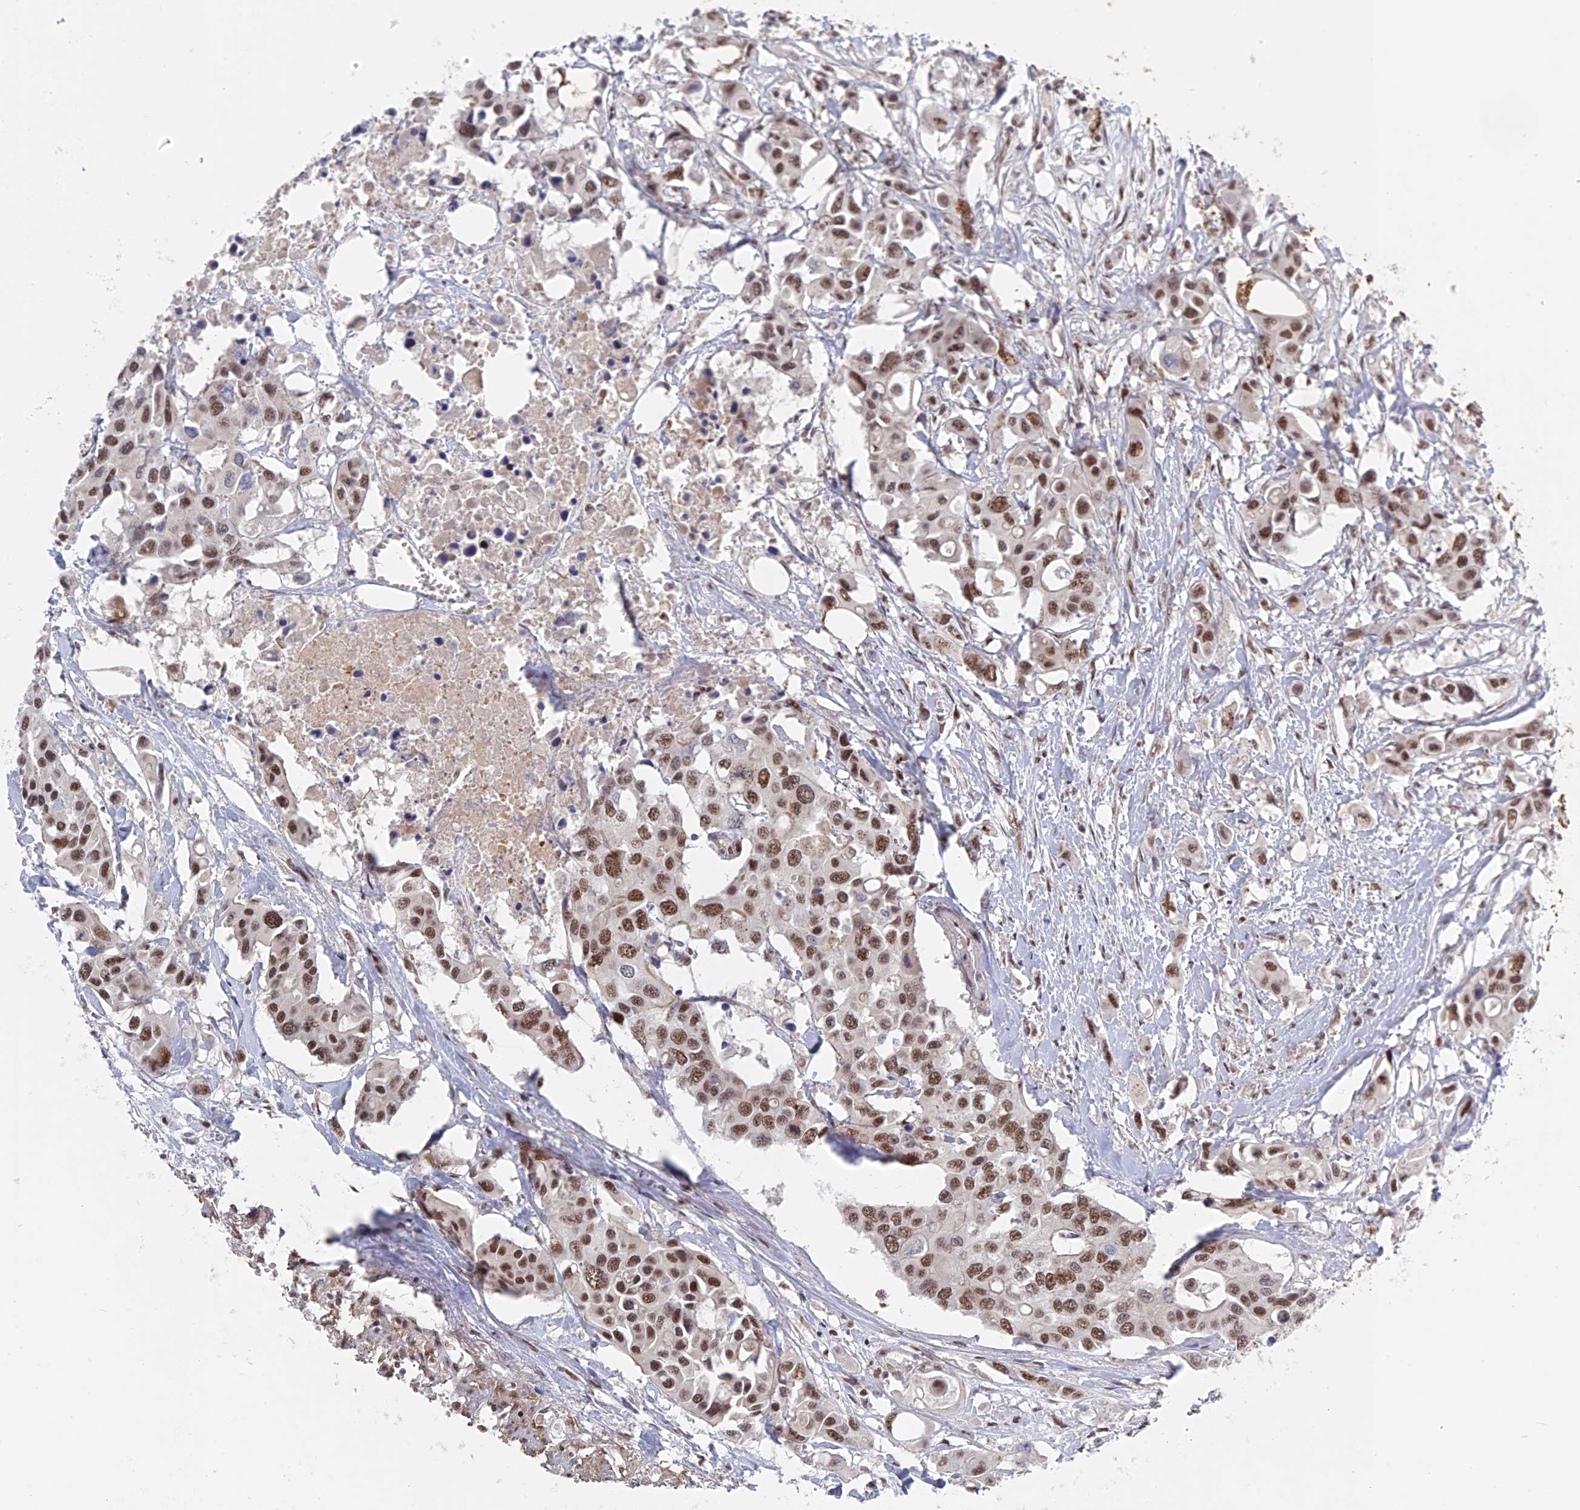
{"staining": {"intensity": "moderate", "quantity": ">75%", "location": "nuclear"}, "tissue": "colorectal cancer", "cell_type": "Tumor cells", "image_type": "cancer", "snomed": [{"axis": "morphology", "description": "Adenocarcinoma, NOS"}, {"axis": "topography", "description": "Colon"}], "caption": "Moderate nuclear staining for a protein is identified in approximately >75% of tumor cells of colorectal cancer using IHC.", "gene": "CCDC85A", "patient": {"sex": "male", "age": 77}}